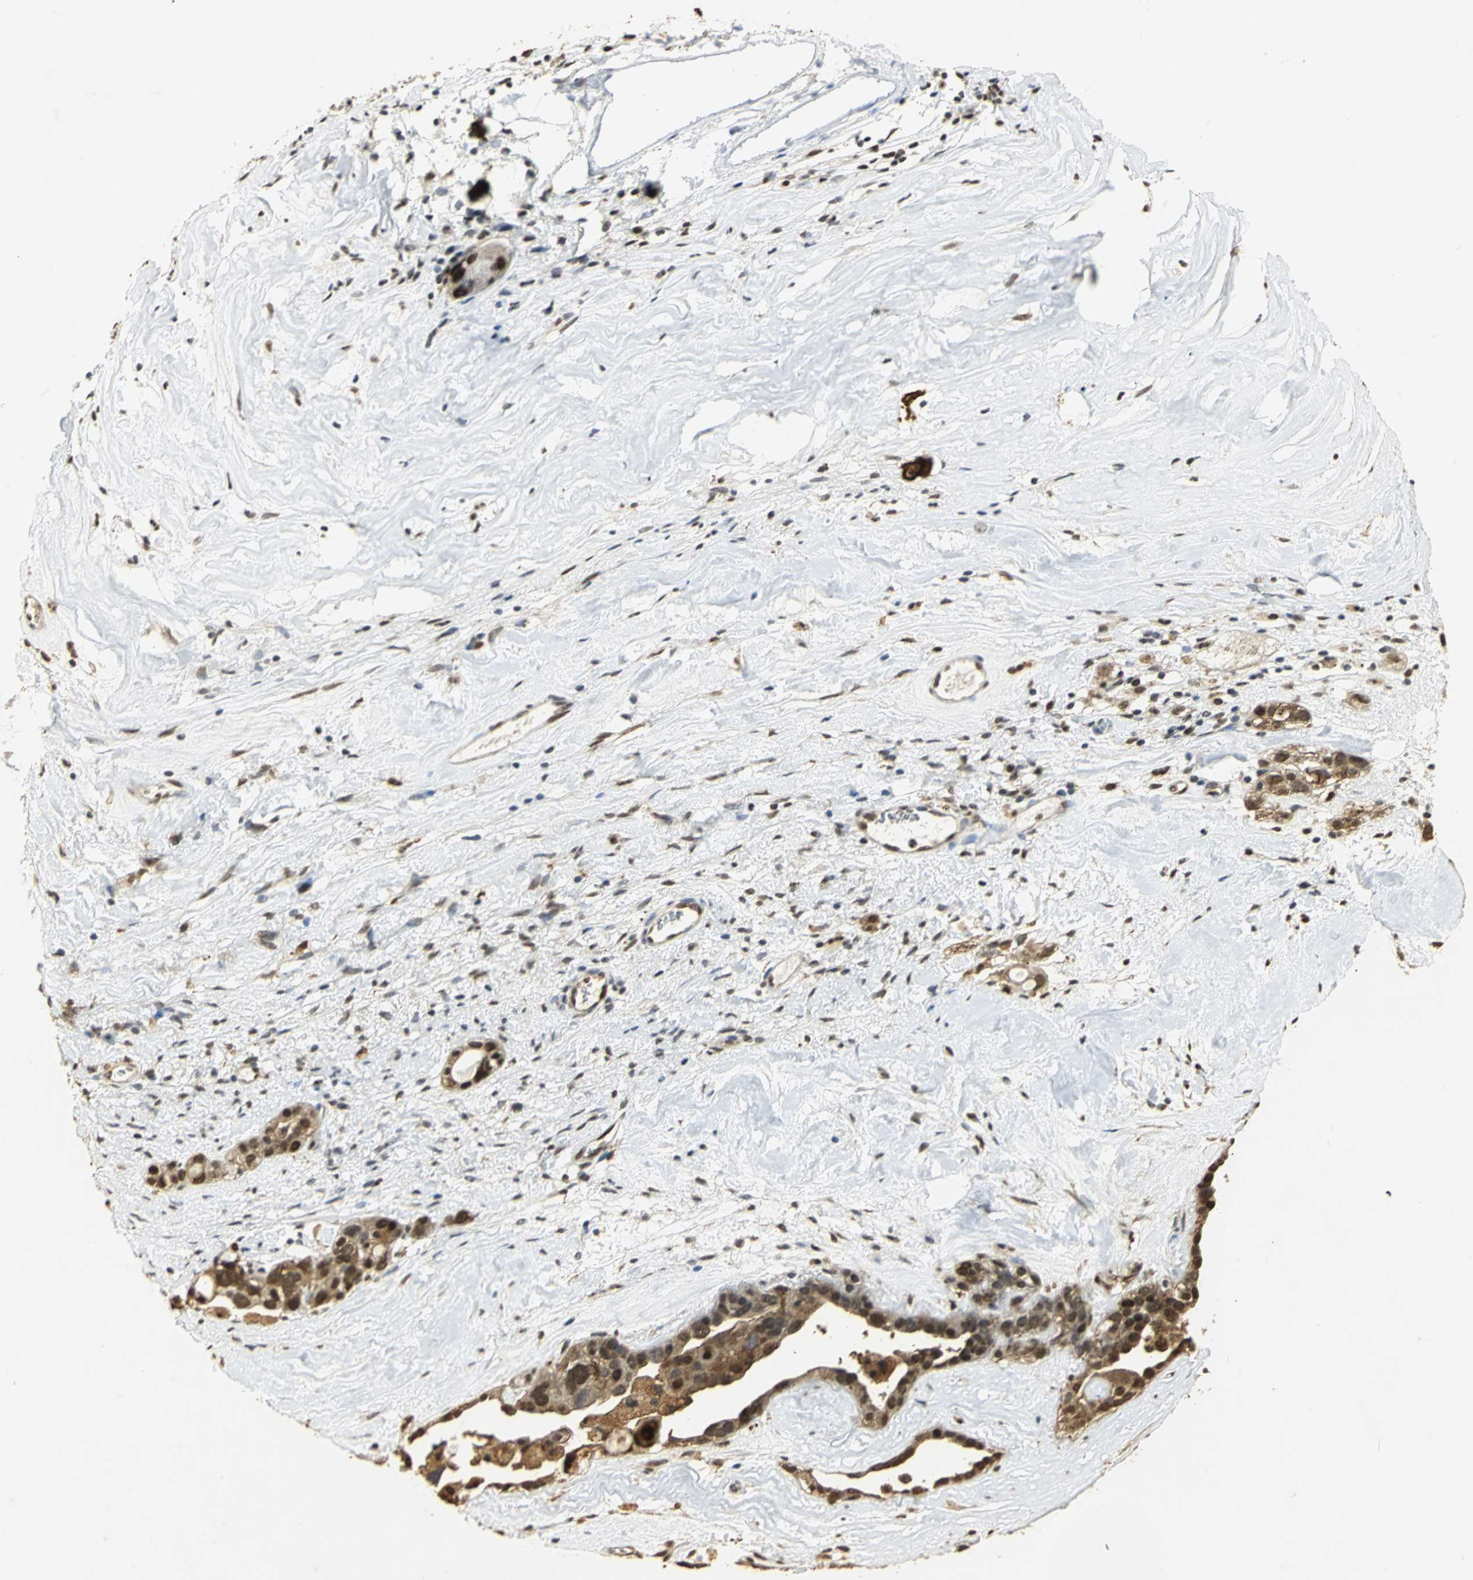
{"staining": {"intensity": "strong", "quantity": ">75%", "location": "cytoplasmic/membranous,nuclear"}, "tissue": "ovarian cancer", "cell_type": "Tumor cells", "image_type": "cancer", "snomed": [{"axis": "morphology", "description": "Cystadenocarcinoma, serous, NOS"}, {"axis": "topography", "description": "Ovary"}], "caption": "Immunohistochemical staining of human ovarian serous cystadenocarcinoma displays high levels of strong cytoplasmic/membranous and nuclear protein staining in about >75% of tumor cells. Nuclei are stained in blue.", "gene": "SET", "patient": {"sex": "female", "age": 66}}